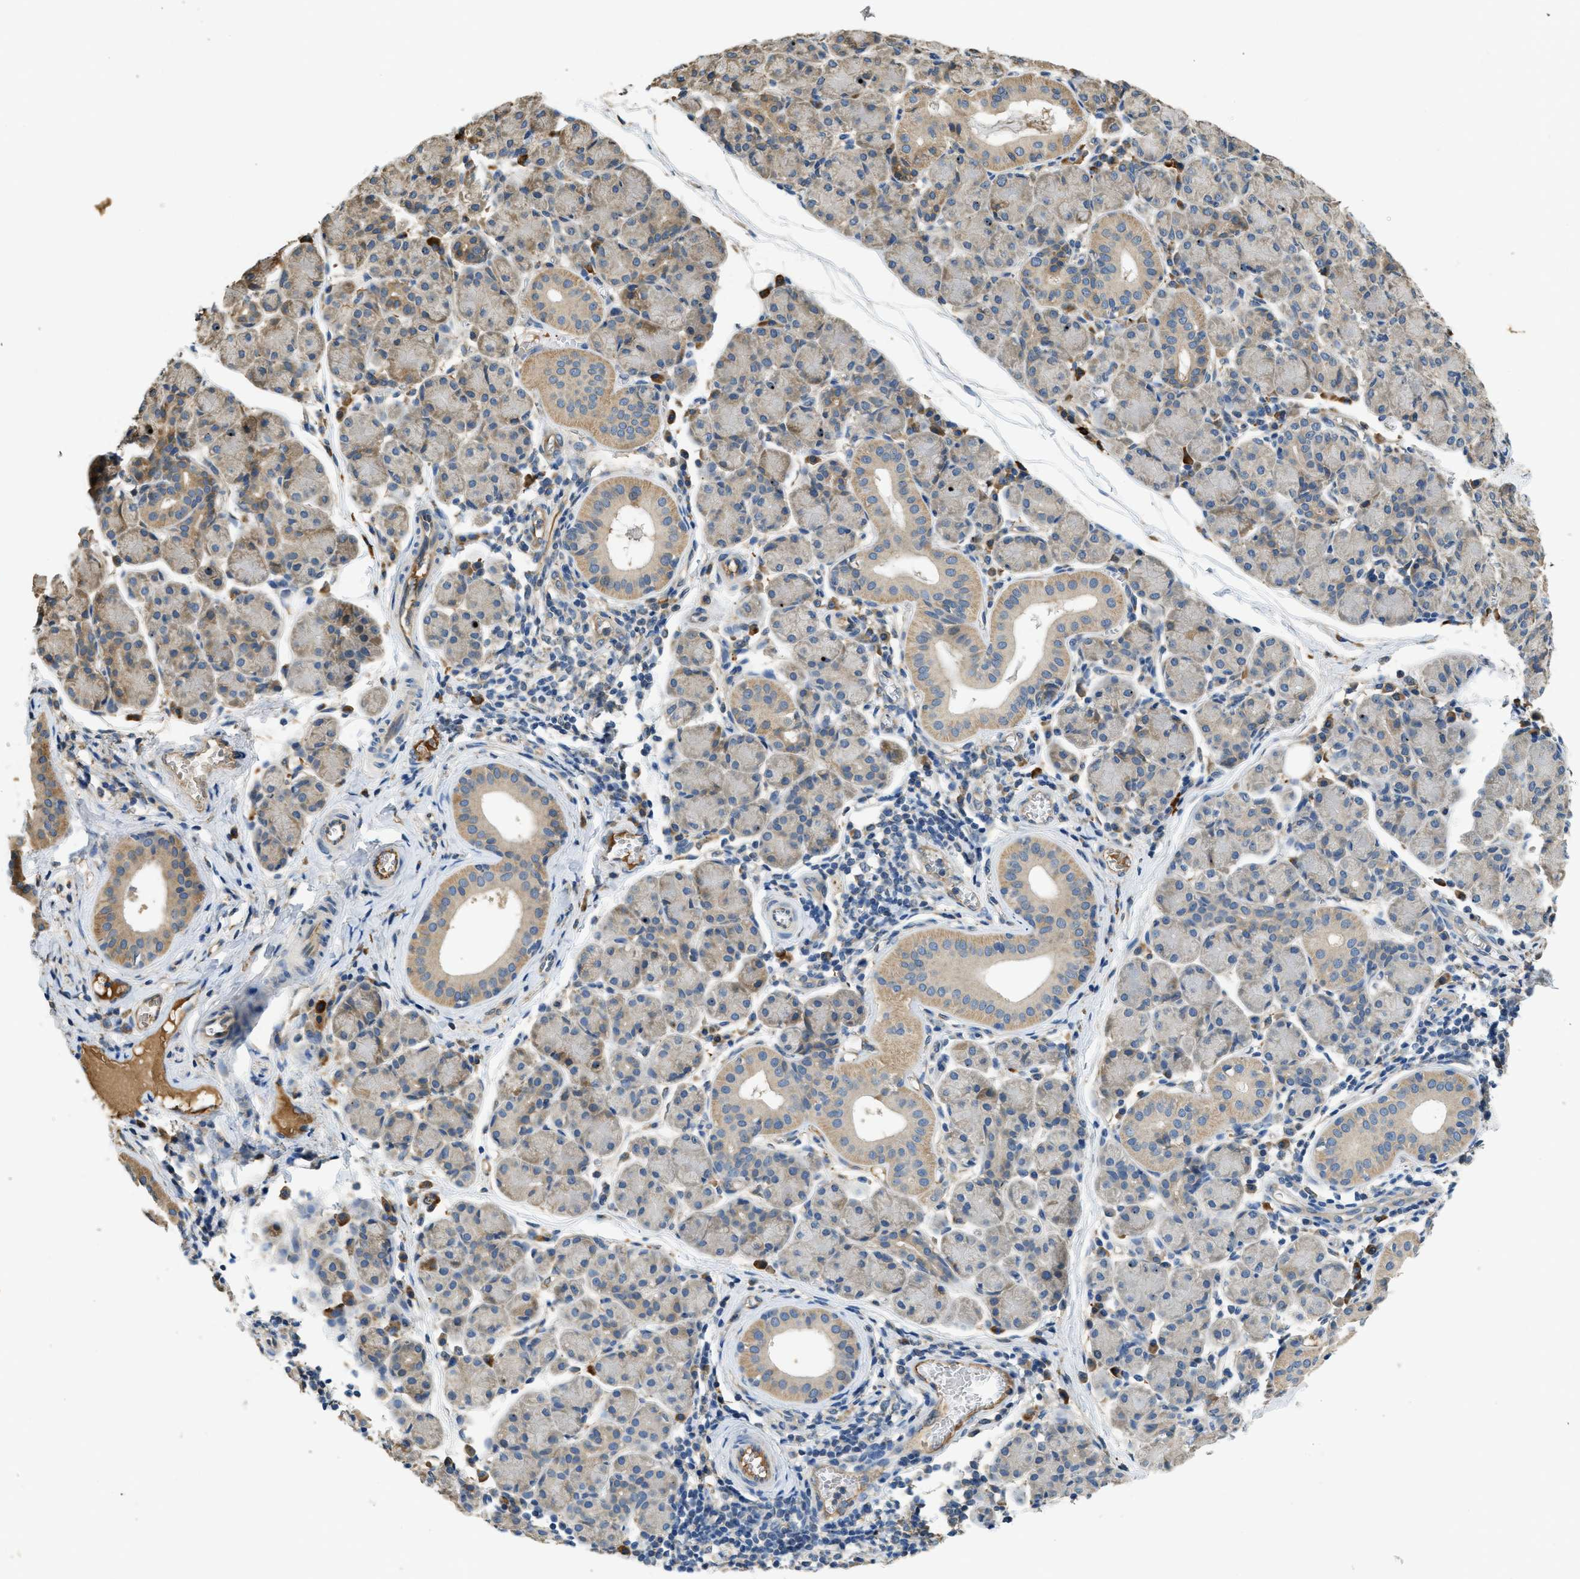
{"staining": {"intensity": "weak", "quantity": "<25%", "location": "cytoplasmic/membranous"}, "tissue": "salivary gland", "cell_type": "Glandular cells", "image_type": "normal", "snomed": [{"axis": "morphology", "description": "Normal tissue, NOS"}, {"axis": "morphology", "description": "Inflammation, NOS"}, {"axis": "topography", "description": "Lymph node"}, {"axis": "topography", "description": "Salivary gland"}], "caption": "Immunohistochemistry image of unremarkable salivary gland: salivary gland stained with DAB reveals no significant protein positivity in glandular cells.", "gene": "RIPK2", "patient": {"sex": "male", "age": 3}}